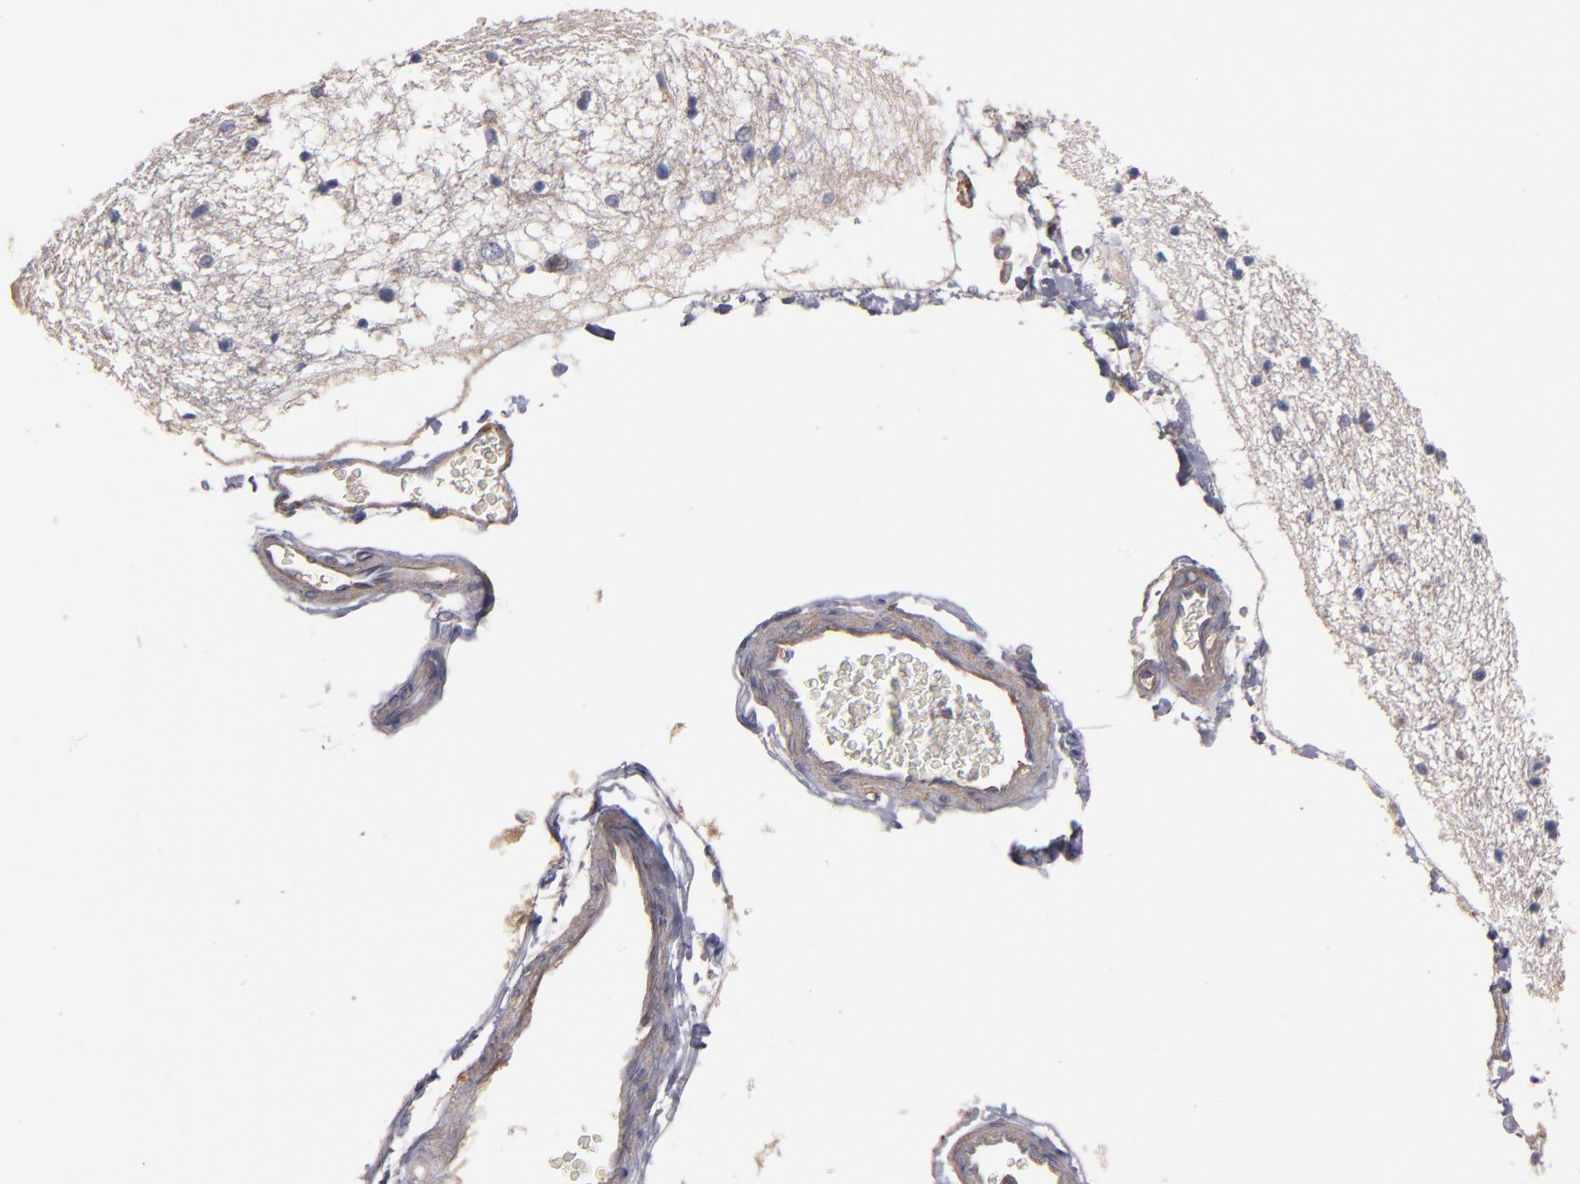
{"staining": {"intensity": "weak", "quantity": "25%-75%", "location": "cytoplasmic/membranous"}, "tissue": "hippocampus", "cell_type": "Glial cells", "image_type": "normal", "snomed": [{"axis": "morphology", "description": "Normal tissue, NOS"}, {"axis": "topography", "description": "Hippocampus"}], "caption": "The histopathology image reveals staining of unremarkable hippocampus, revealing weak cytoplasmic/membranous protein expression (brown color) within glial cells.", "gene": "ESYT2", "patient": {"sex": "female", "age": 54}}